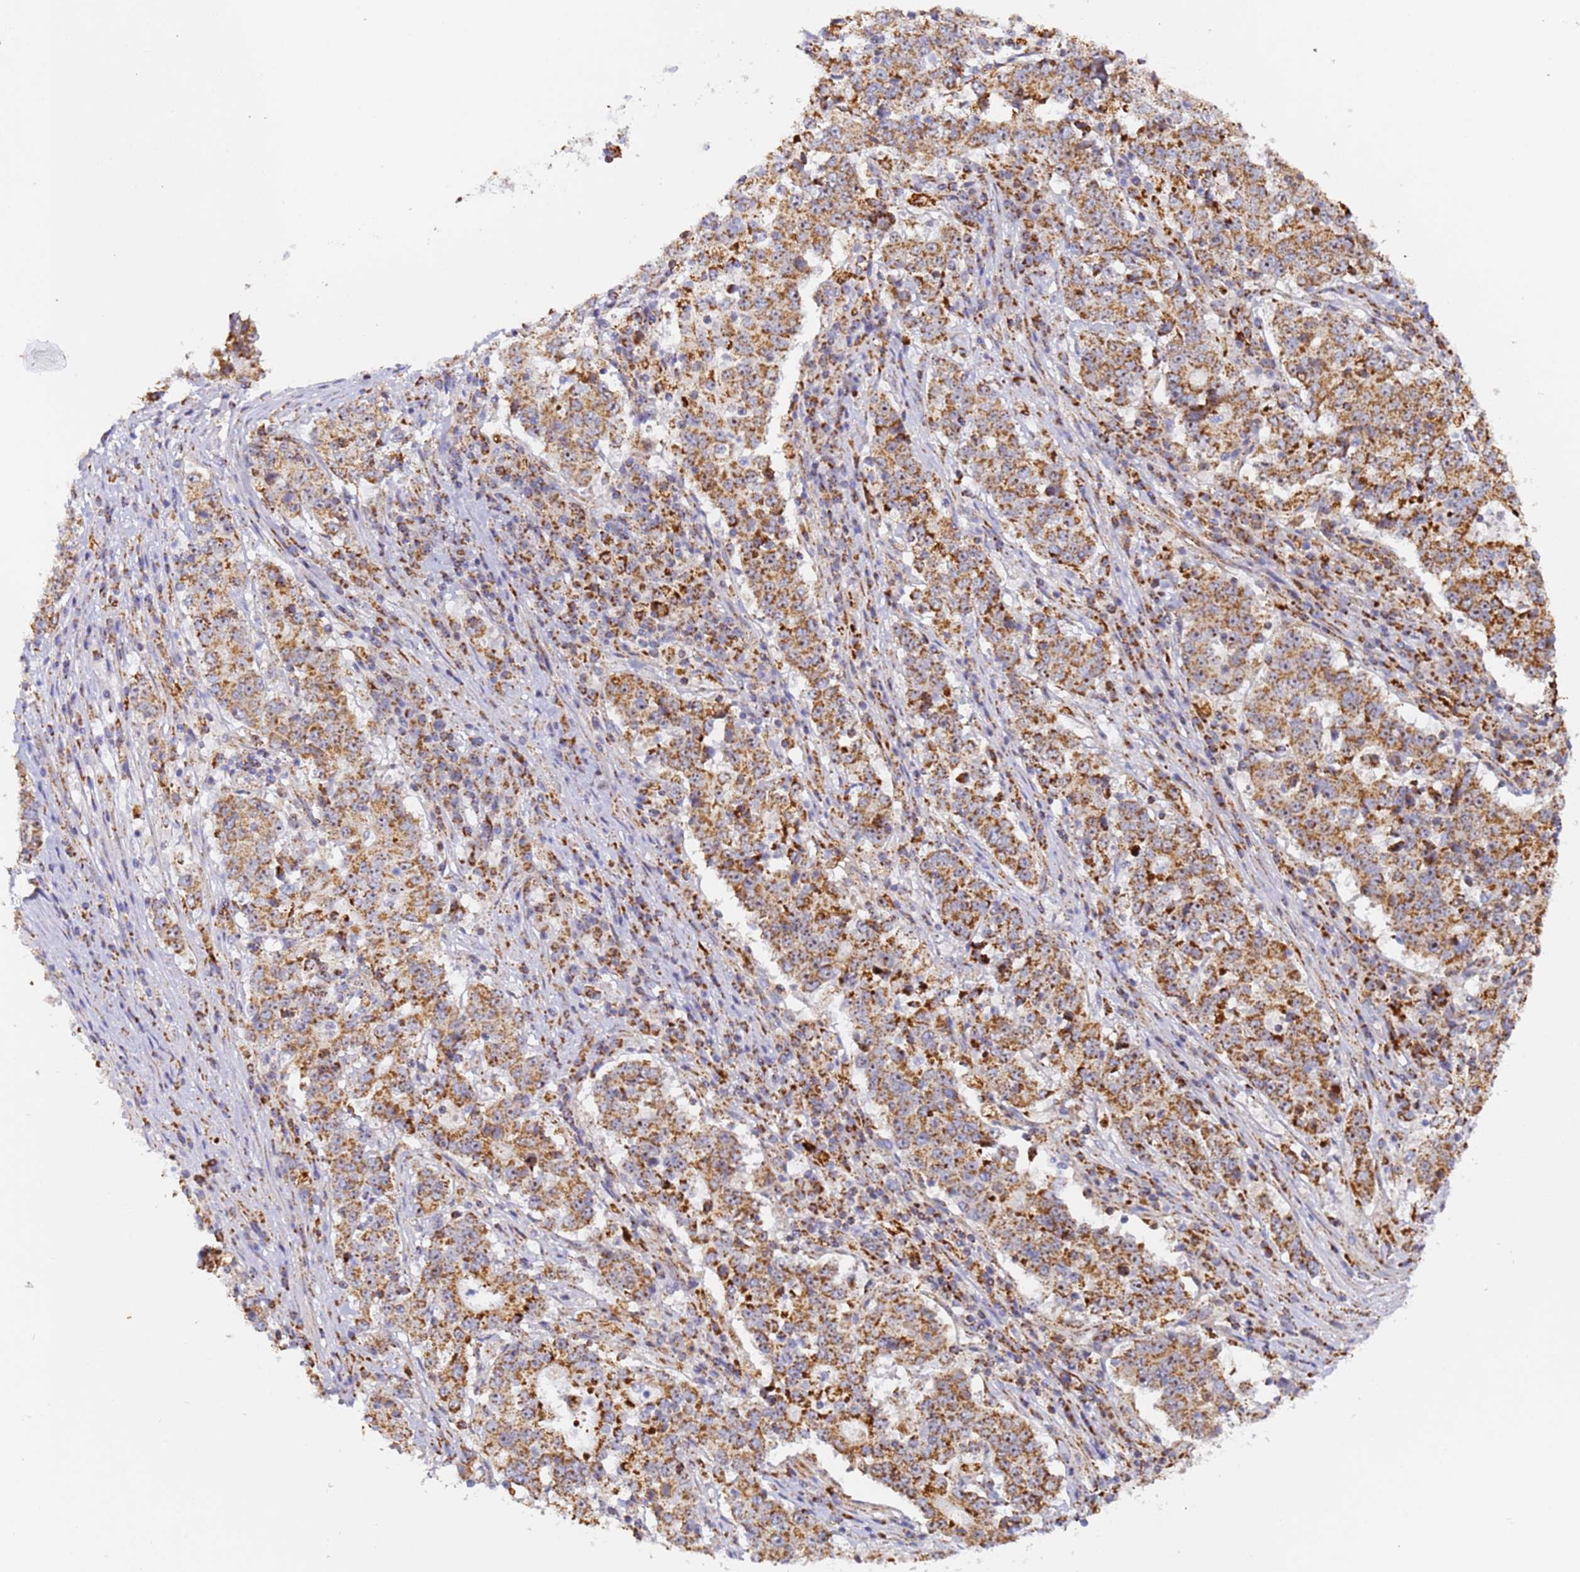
{"staining": {"intensity": "moderate", "quantity": ">75%", "location": "cytoplasmic/membranous"}, "tissue": "stomach cancer", "cell_type": "Tumor cells", "image_type": "cancer", "snomed": [{"axis": "morphology", "description": "Adenocarcinoma, NOS"}, {"axis": "topography", "description": "Stomach"}], "caption": "This photomicrograph displays immunohistochemistry staining of stomach cancer (adenocarcinoma), with medium moderate cytoplasmic/membranous positivity in approximately >75% of tumor cells.", "gene": "FRG2C", "patient": {"sex": "male", "age": 59}}